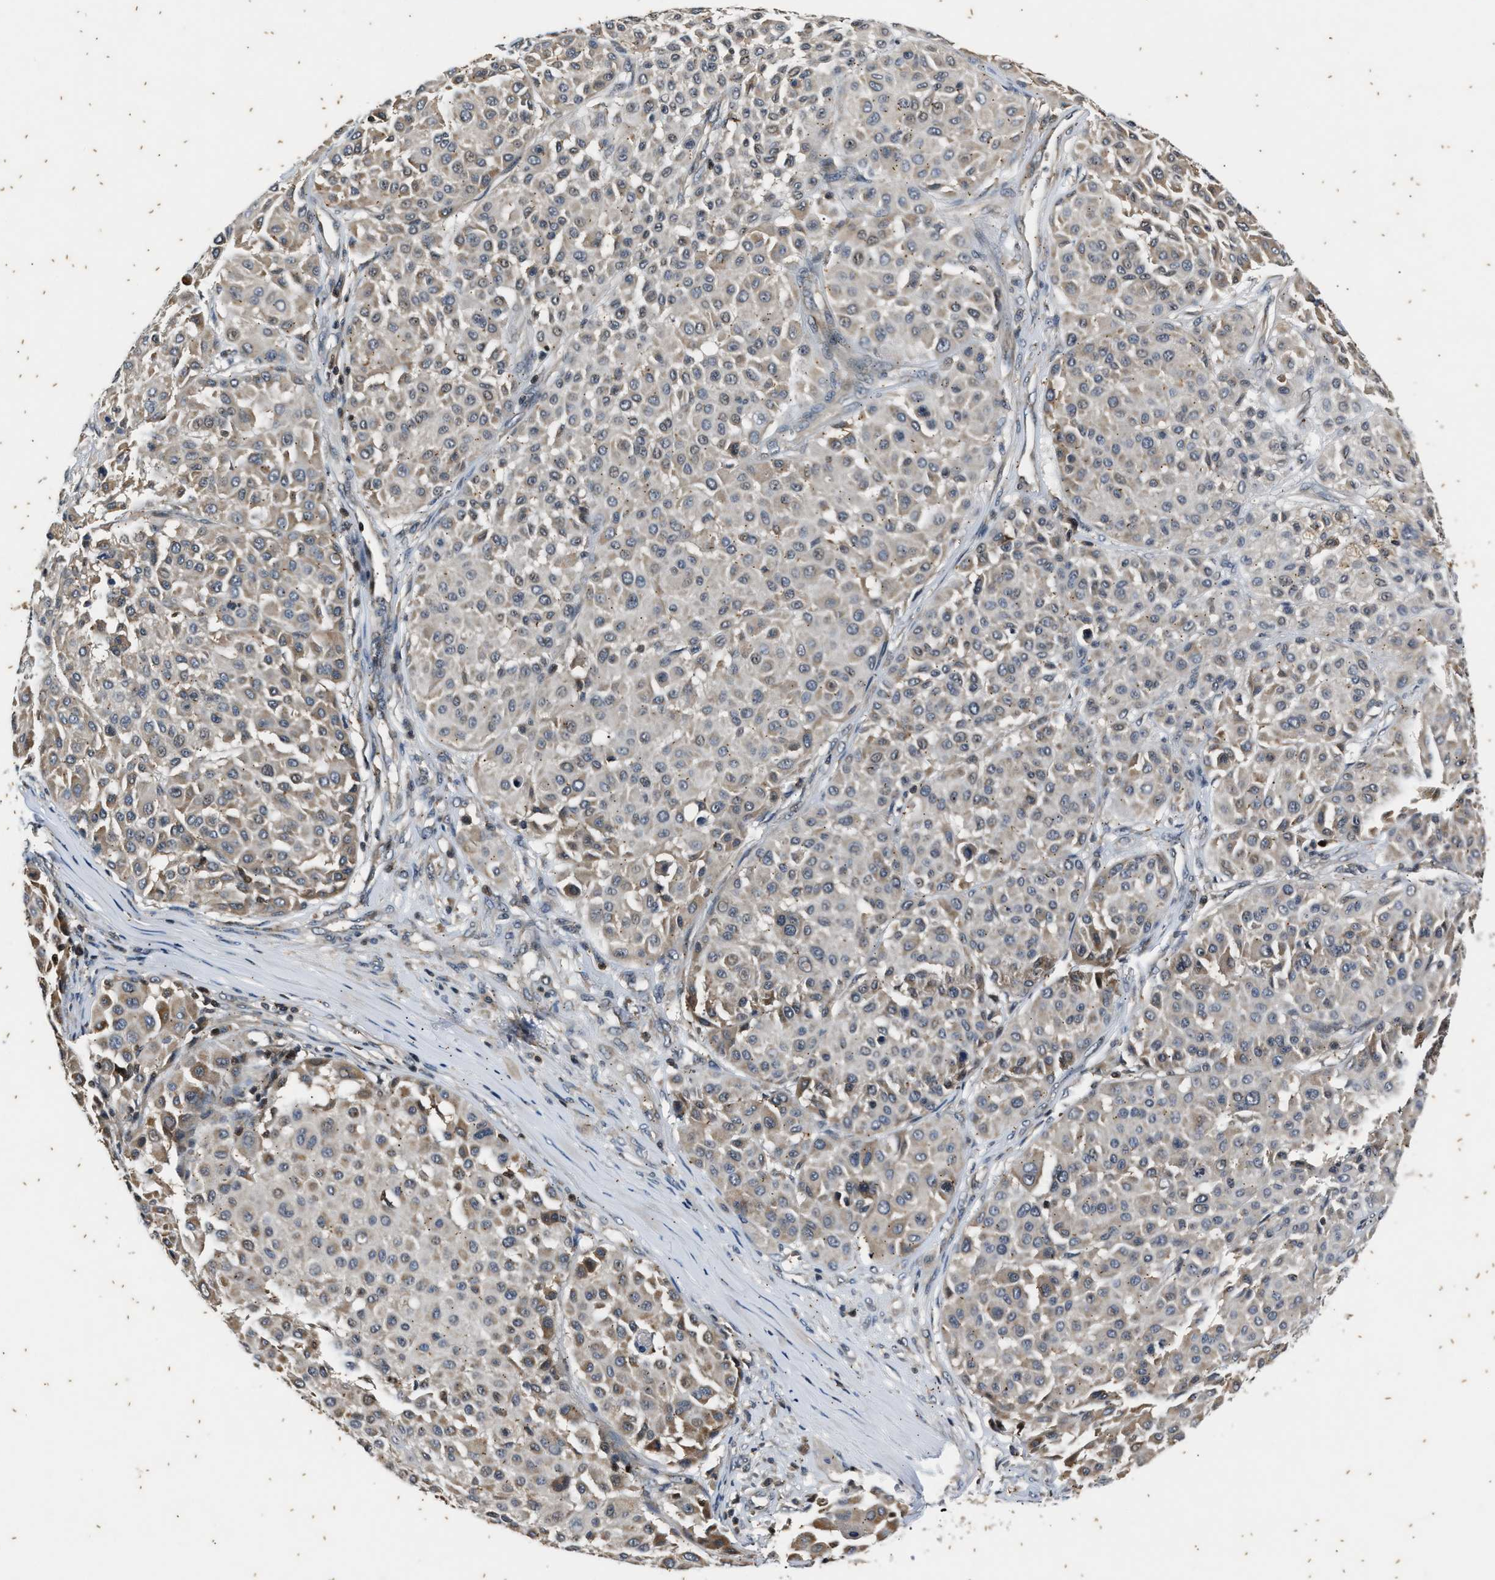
{"staining": {"intensity": "weak", "quantity": "<25%", "location": "cytoplasmic/membranous"}, "tissue": "melanoma", "cell_type": "Tumor cells", "image_type": "cancer", "snomed": [{"axis": "morphology", "description": "Malignant melanoma, Metastatic site"}, {"axis": "topography", "description": "Soft tissue"}], "caption": "DAB (3,3'-diaminobenzidine) immunohistochemical staining of human malignant melanoma (metastatic site) demonstrates no significant positivity in tumor cells.", "gene": "PTPN7", "patient": {"sex": "male", "age": 41}}